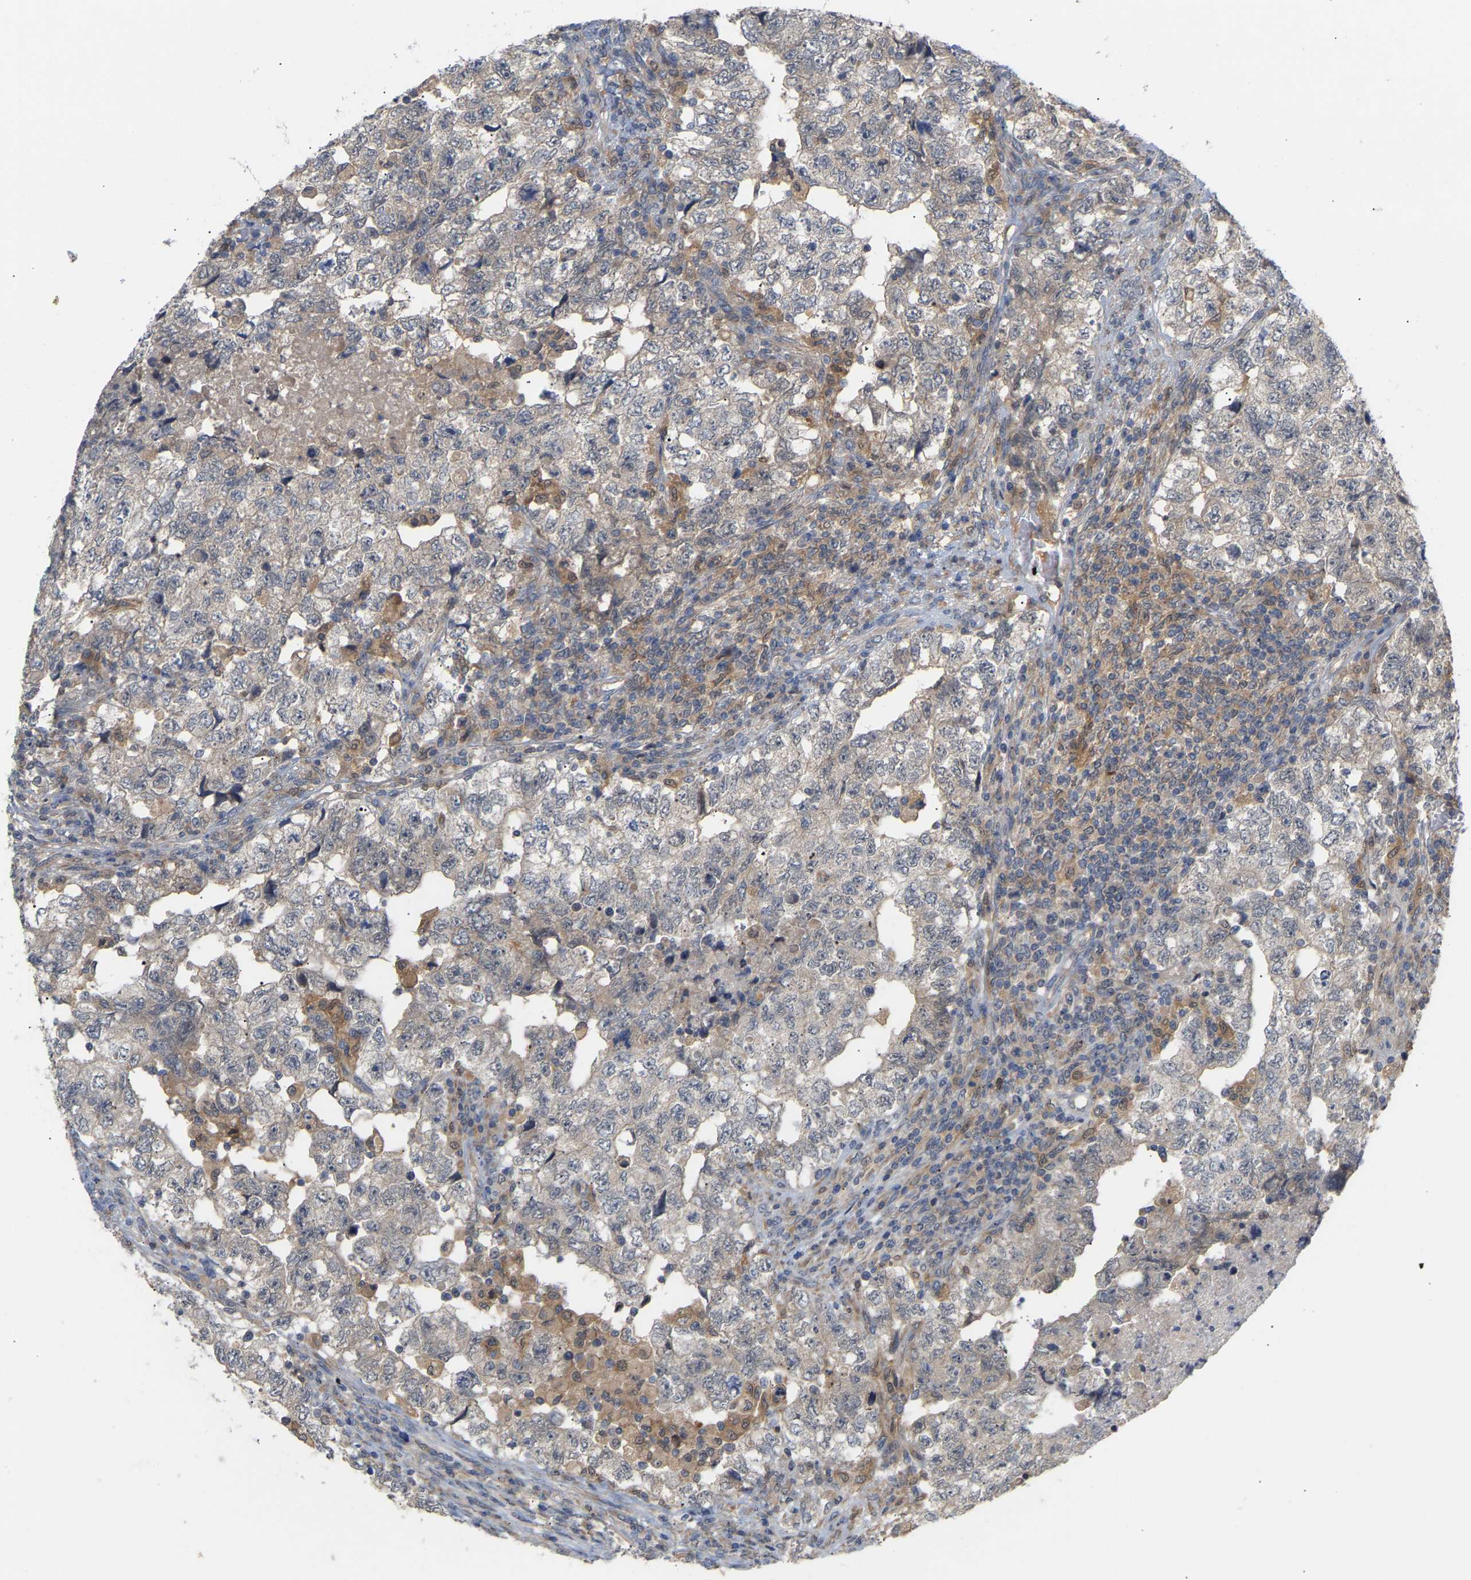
{"staining": {"intensity": "weak", "quantity": "25%-75%", "location": "cytoplasmic/membranous"}, "tissue": "testis cancer", "cell_type": "Tumor cells", "image_type": "cancer", "snomed": [{"axis": "morphology", "description": "Carcinoma, Embryonal, NOS"}, {"axis": "topography", "description": "Testis"}], "caption": "Tumor cells show low levels of weak cytoplasmic/membranous positivity in about 25%-75% of cells in testis embryonal carcinoma. (DAB (3,3'-diaminobenzidine) IHC, brown staining for protein, blue staining for nuclei).", "gene": "TPMT", "patient": {"sex": "male", "age": 36}}